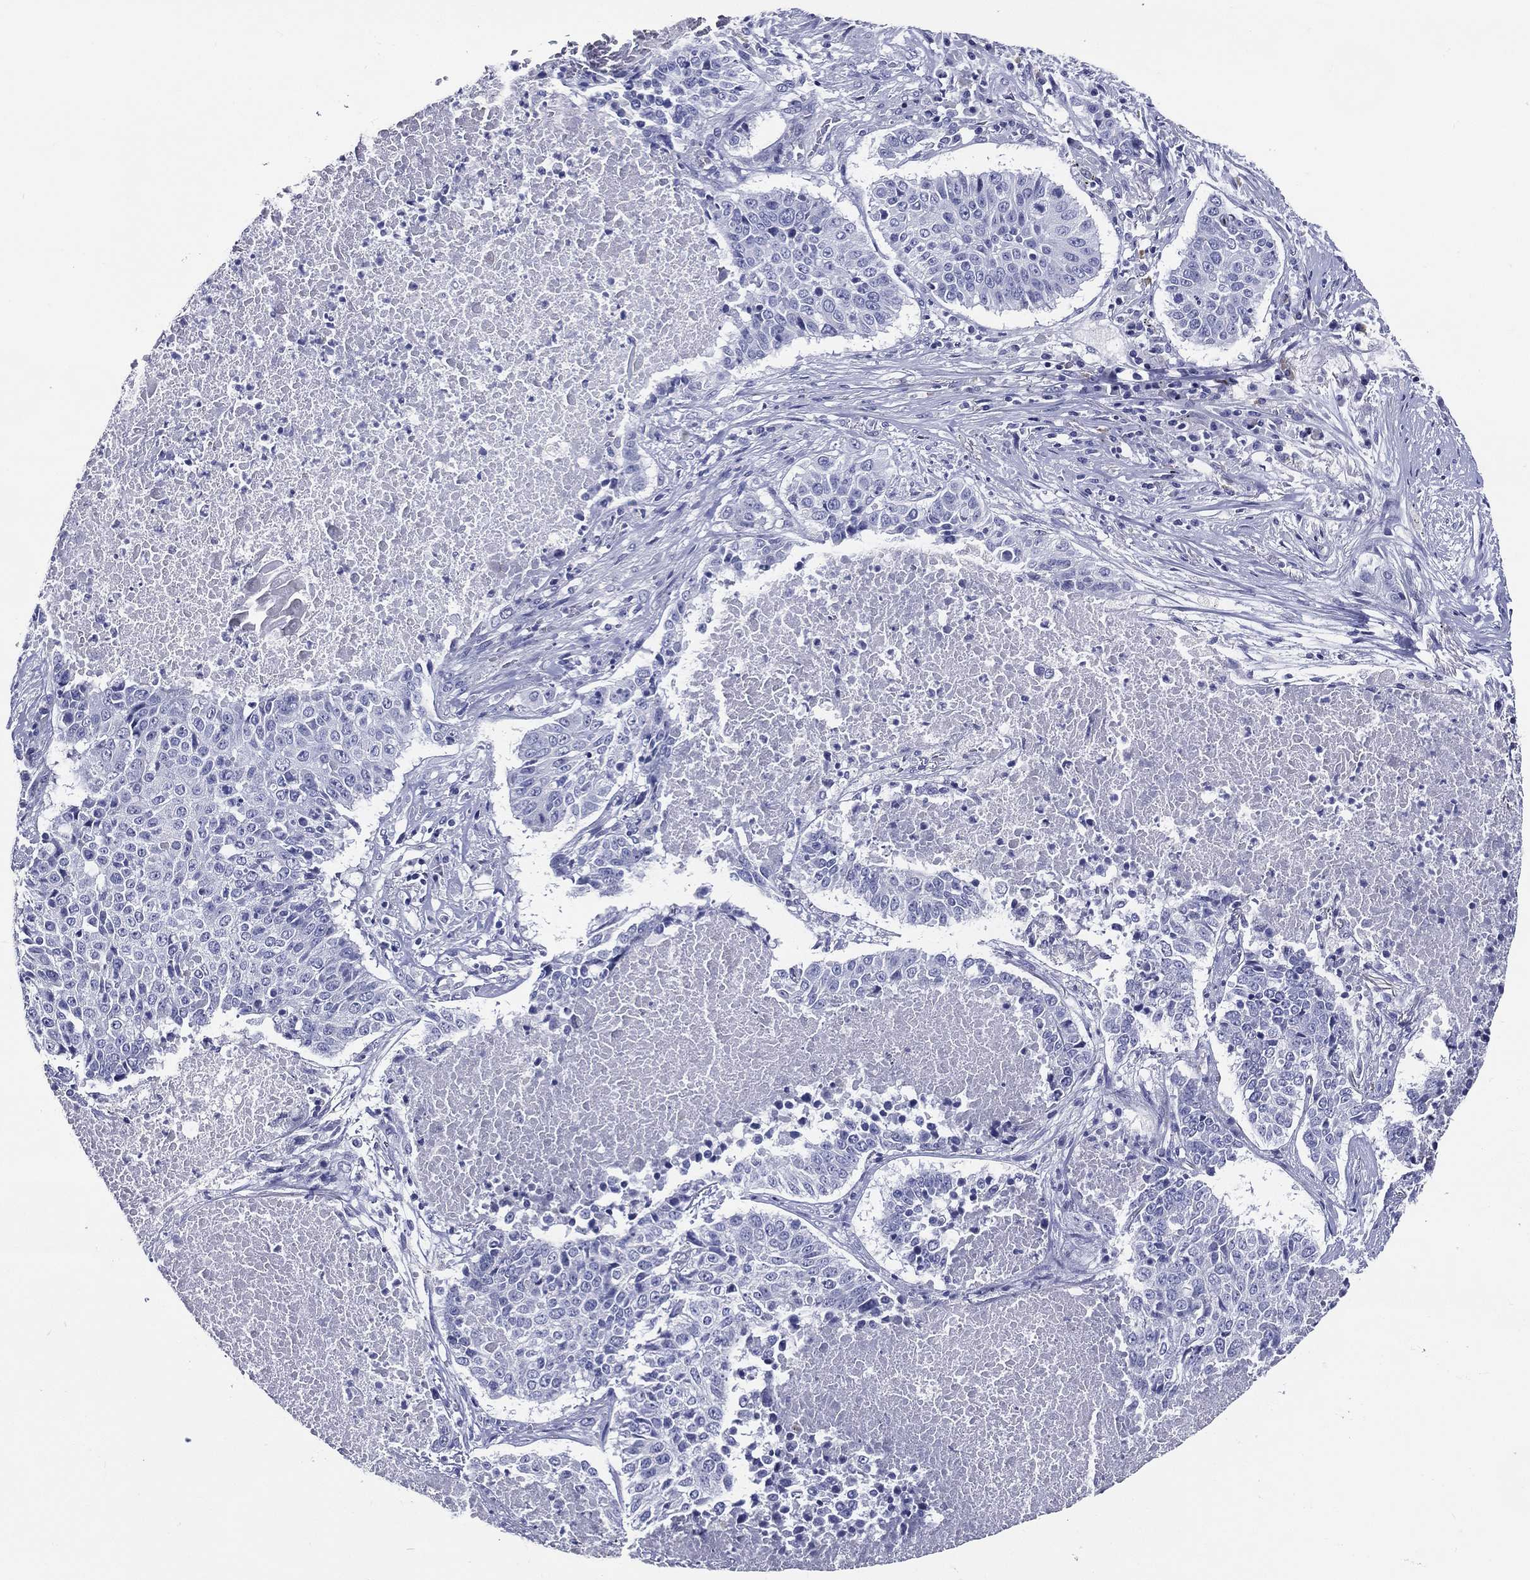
{"staining": {"intensity": "negative", "quantity": "none", "location": "none"}, "tissue": "lung cancer", "cell_type": "Tumor cells", "image_type": "cancer", "snomed": [{"axis": "morphology", "description": "Squamous cell carcinoma, NOS"}, {"axis": "topography", "description": "Lung"}], "caption": "Immunohistochemistry (IHC) image of neoplastic tissue: human lung squamous cell carcinoma stained with DAB (3,3'-diaminobenzidine) shows no significant protein staining in tumor cells.", "gene": "ACE2", "patient": {"sex": "male", "age": 64}}